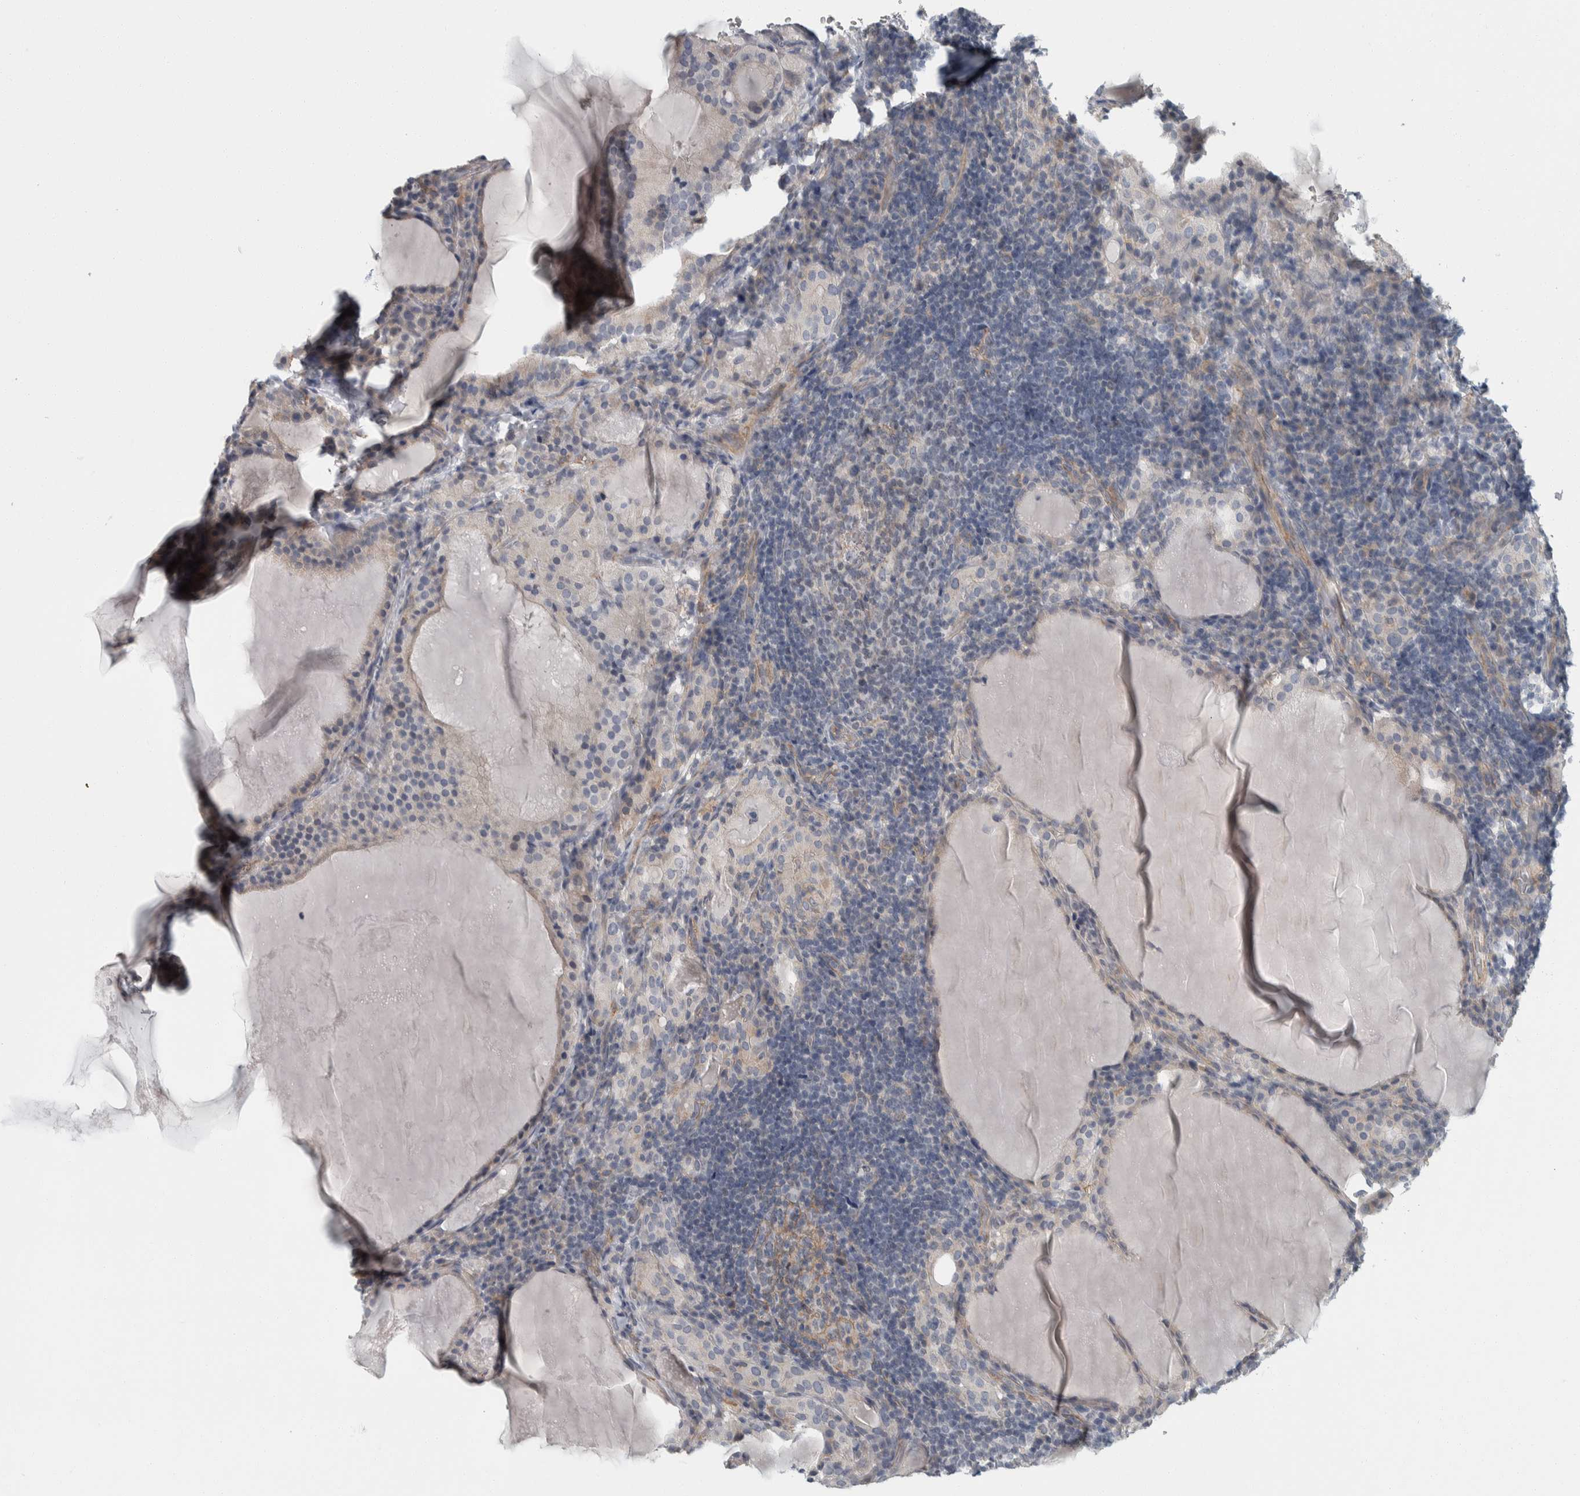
{"staining": {"intensity": "negative", "quantity": "none", "location": "none"}, "tissue": "thyroid cancer", "cell_type": "Tumor cells", "image_type": "cancer", "snomed": [{"axis": "morphology", "description": "Papillary adenocarcinoma, NOS"}, {"axis": "topography", "description": "Thyroid gland"}], "caption": "Thyroid cancer was stained to show a protein in brown. There is no significant staining in tumor cells.", "gene": "KCNJ3", "patient": {"sex": "female", "age": 42}}